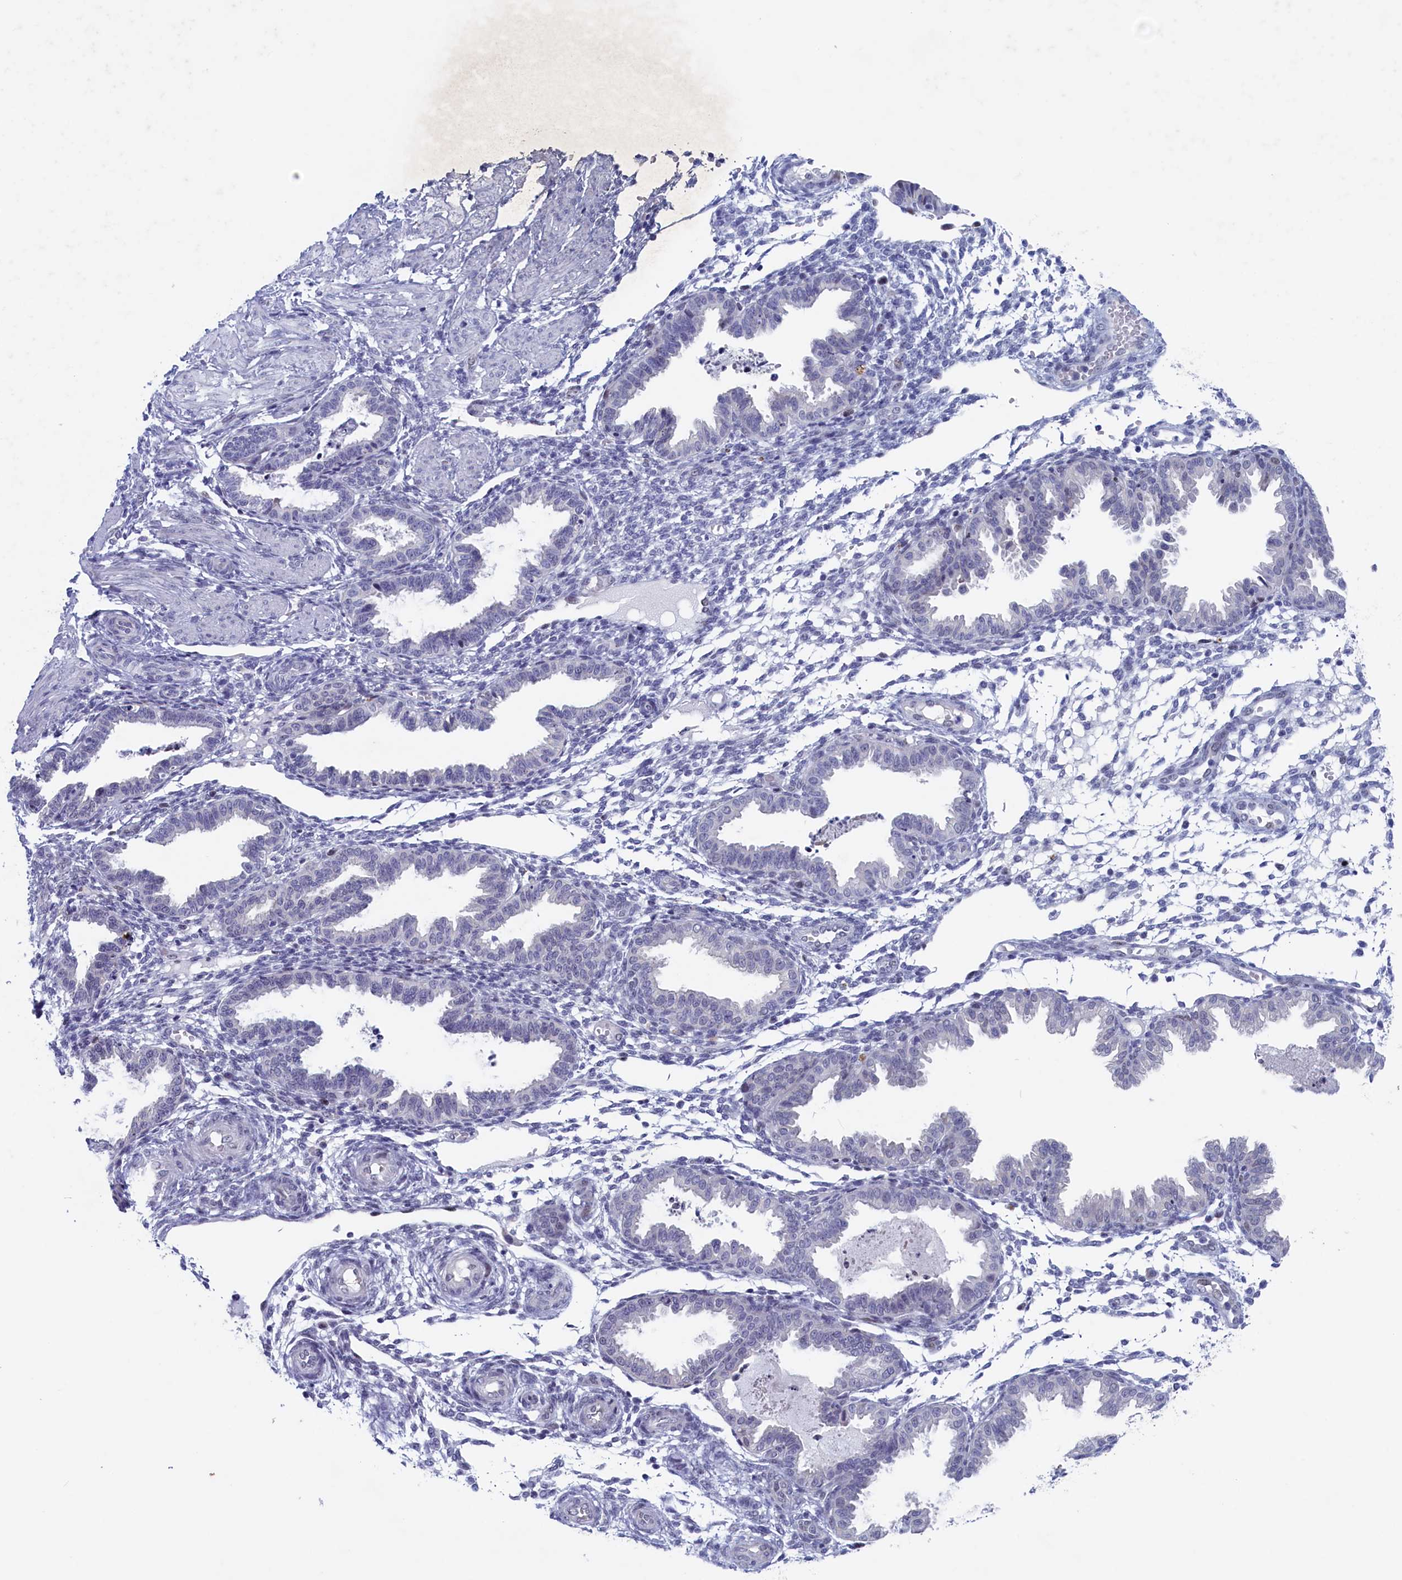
{"staining": {"intensity": "negative", "quantity": "none", "location": "none"}, "tissue": "endometrium", "cell_type": "Cells in endometrial stroma", "image_type": "normal", "snomed": [{"axis": "morphology", "description": "Normal tissue, NOS"}, {"axis": "topography", "description": "Endometrium"}], "caption": "Protein analysis of benign endometrium demonstrates no significant staining in cells in endometrial stroma.", "gene": "WDR76", "patient": {"sex": "female", "age": 33}}